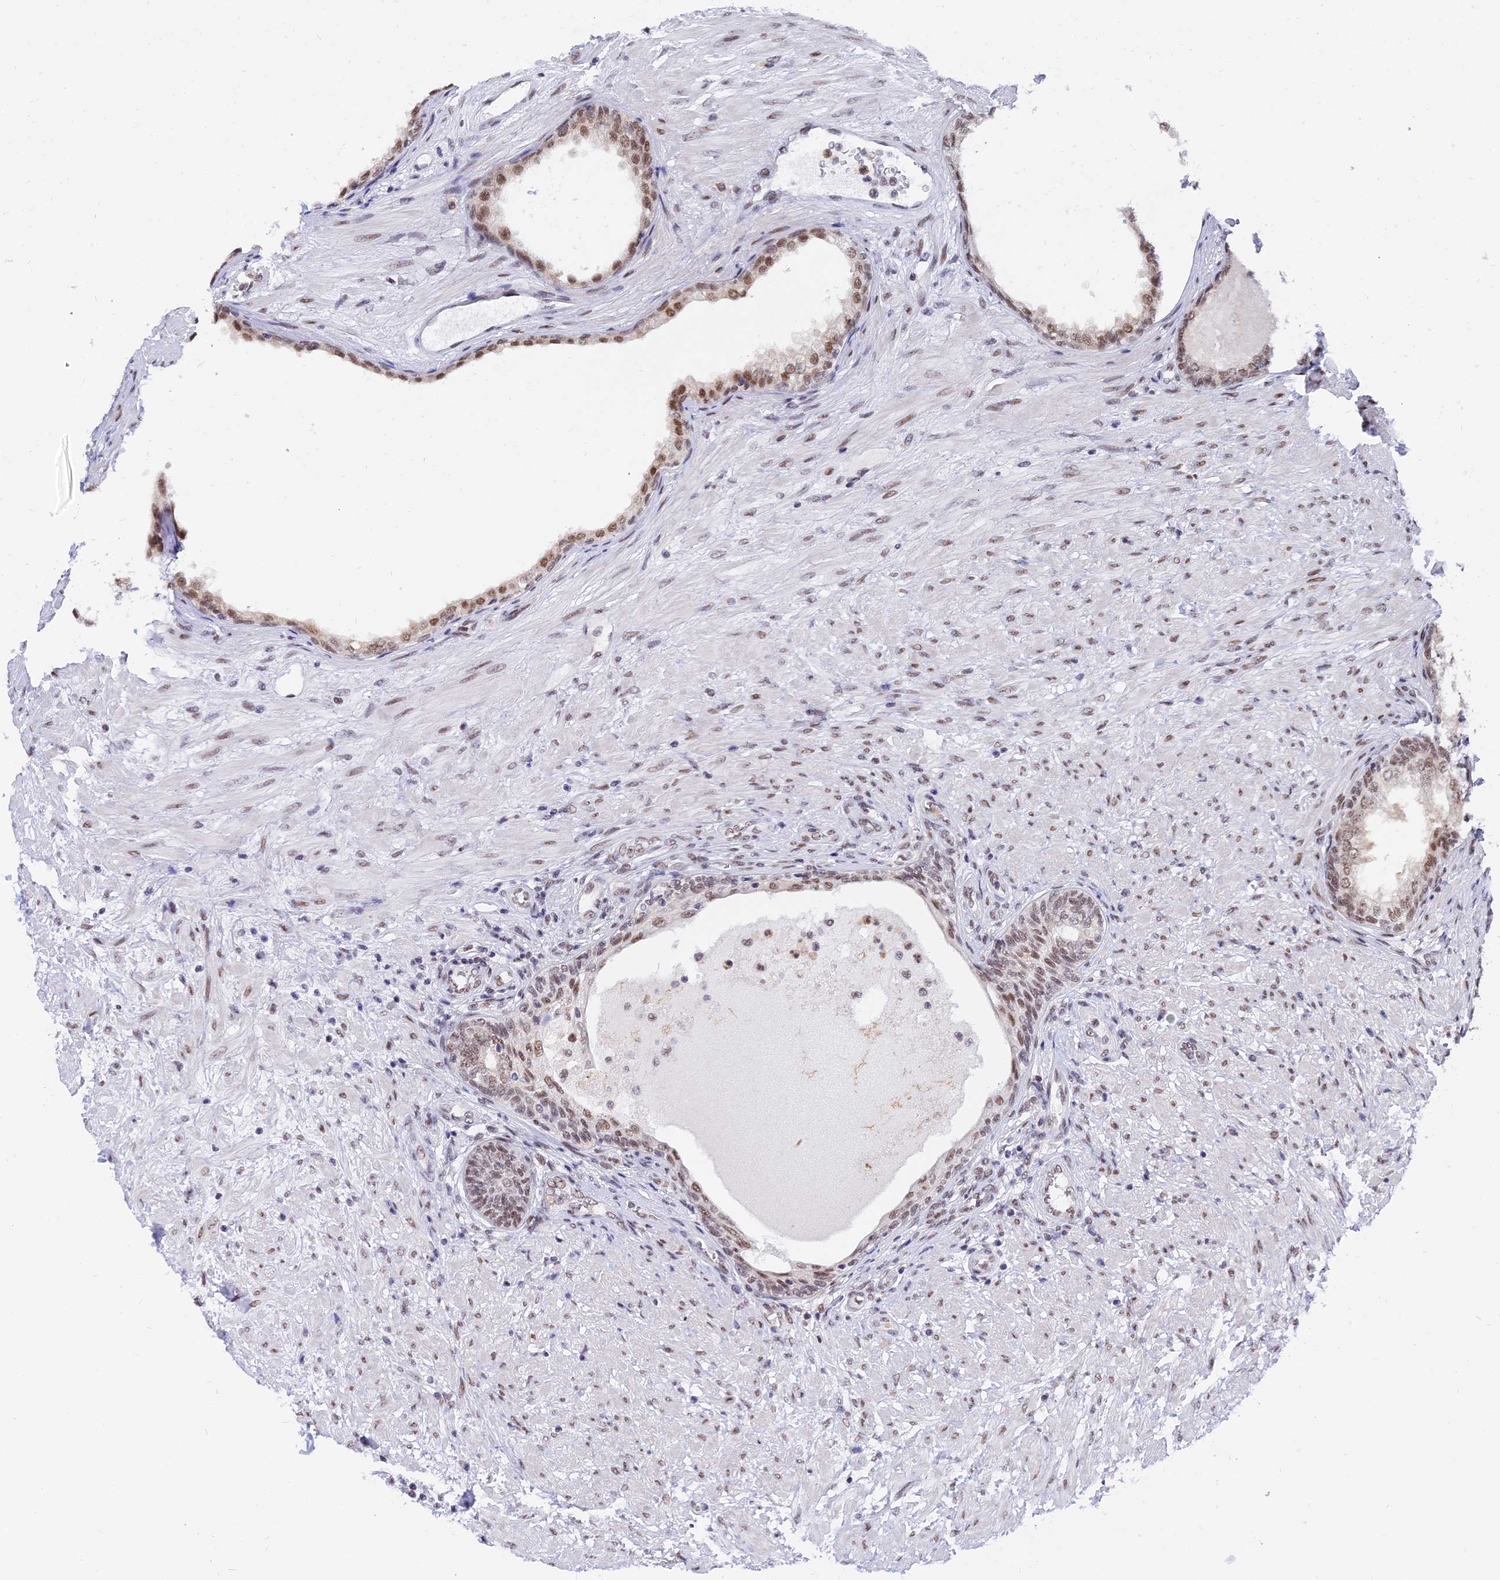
{"staining": {"intensity": "moderate", "quantity": ">75%", "location": "nuclear"}, "tissue": "prostate", "cell_type": "Glandular cells", "image_type": "normal", "snomed": [{"axis": "morphology", "description": "Normal tissue, NOS"}, {"axis": "topography", "description": "Prostate"}], "caption": "Approximately >75% of glandular cells in normal prostate exhibit moderate nuclear protein expression as visualized by brown immunohistochemical staining.", "gene": "DPY30", "patient": {"sex": "male", "age": 76}}